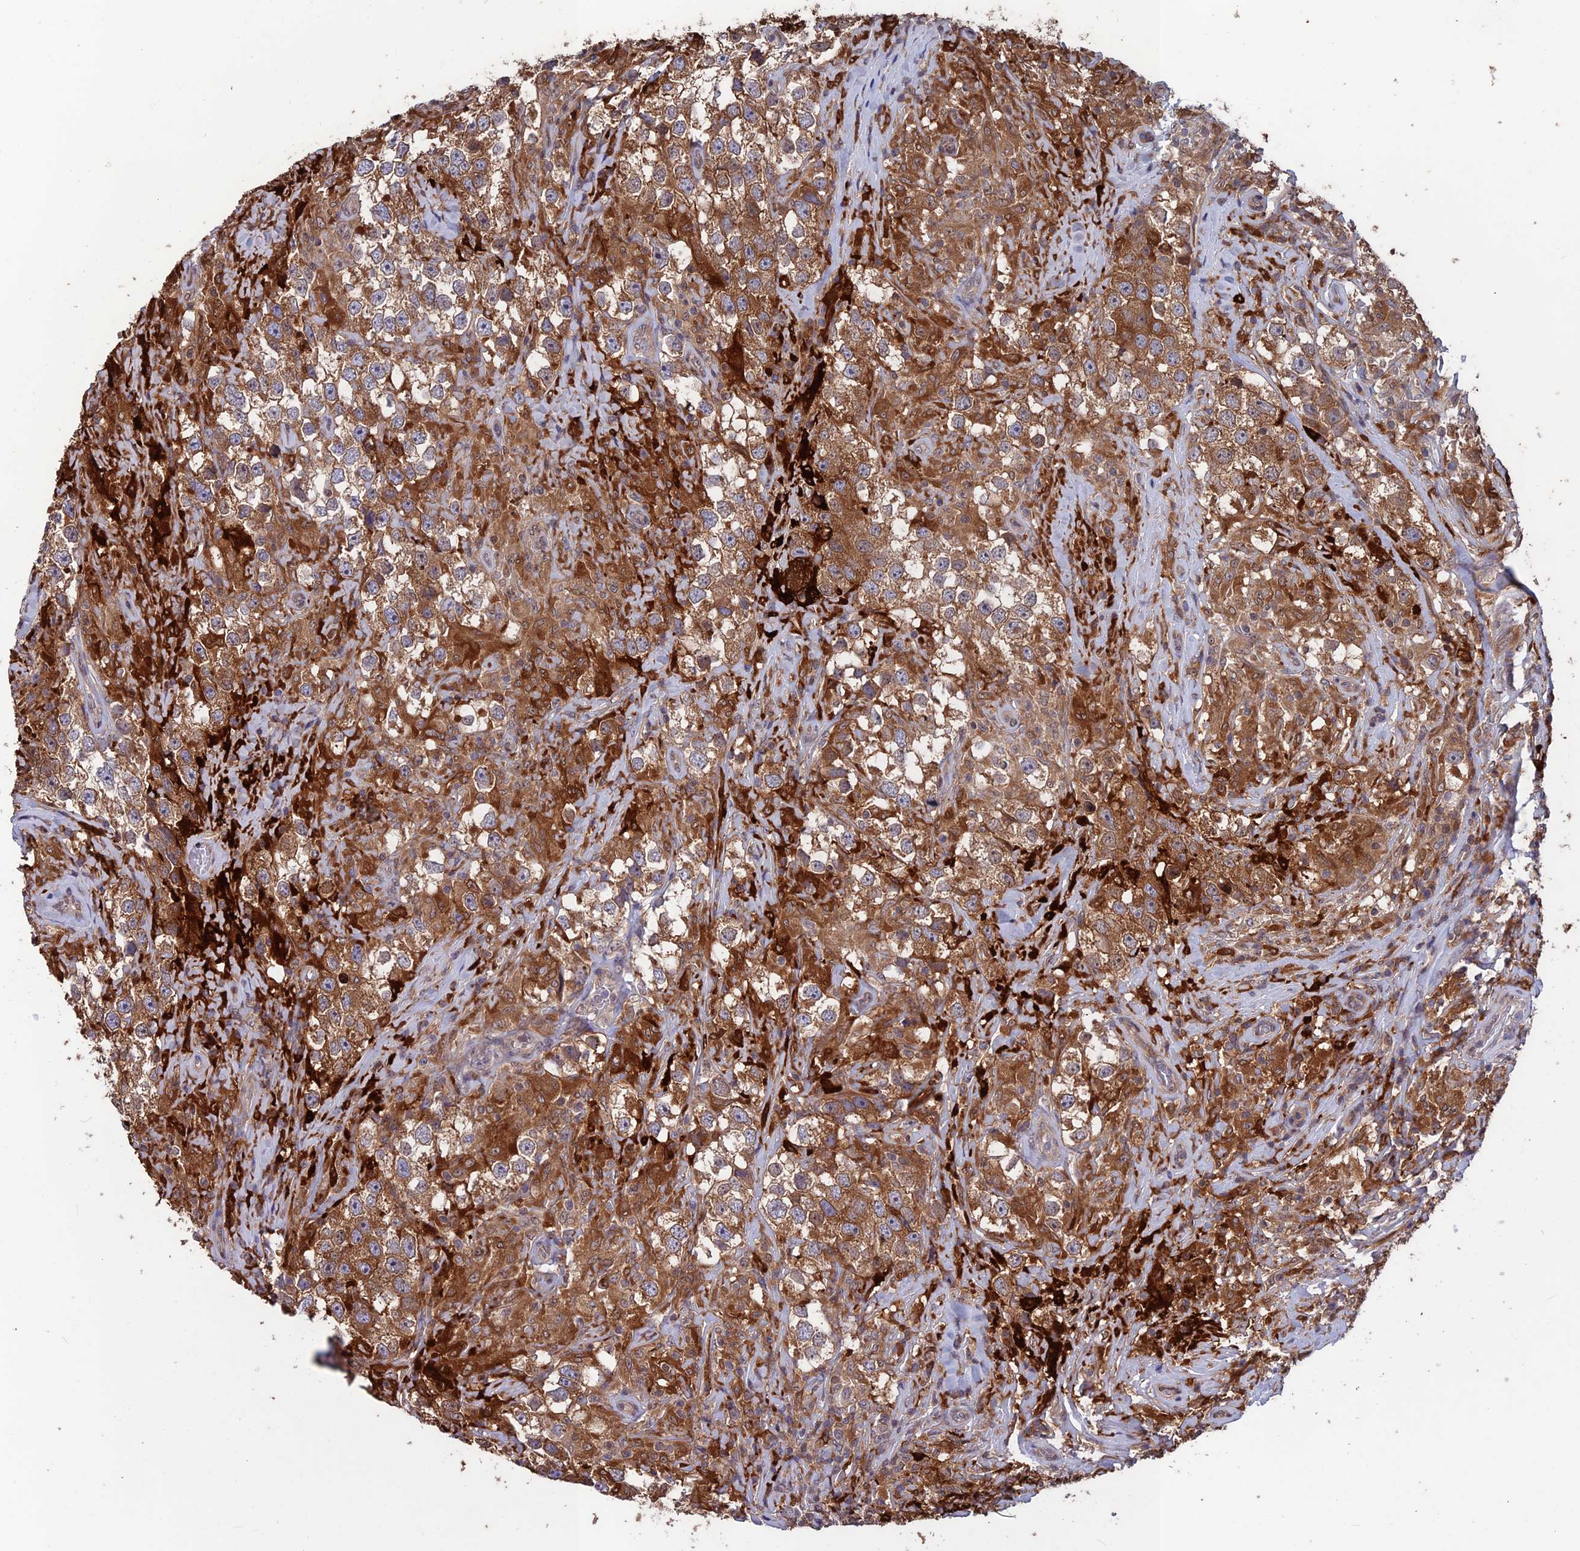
{"staining": {"intensity": "moderate", "quantity": ">75%", "location": "cytoplasmic/membranous"}, "tissue": "testis cancer", "cell_type": "Tumor cells", "image_type": "cancer", "snomed": [{"axis": "morphology", "description": "Seminoma, NOS"}, {"axis": "topography", "description": "Testis"}], "caption": "DAB (3,3'-diaminobenzidine) immunohistochemical staining of testis cancer displays moderate cytoplasmic/membranous protein positivity in approximately >75% of tumor cells.", "gene": "MAST2", "patient": {"sex": "male", "age": 46}}